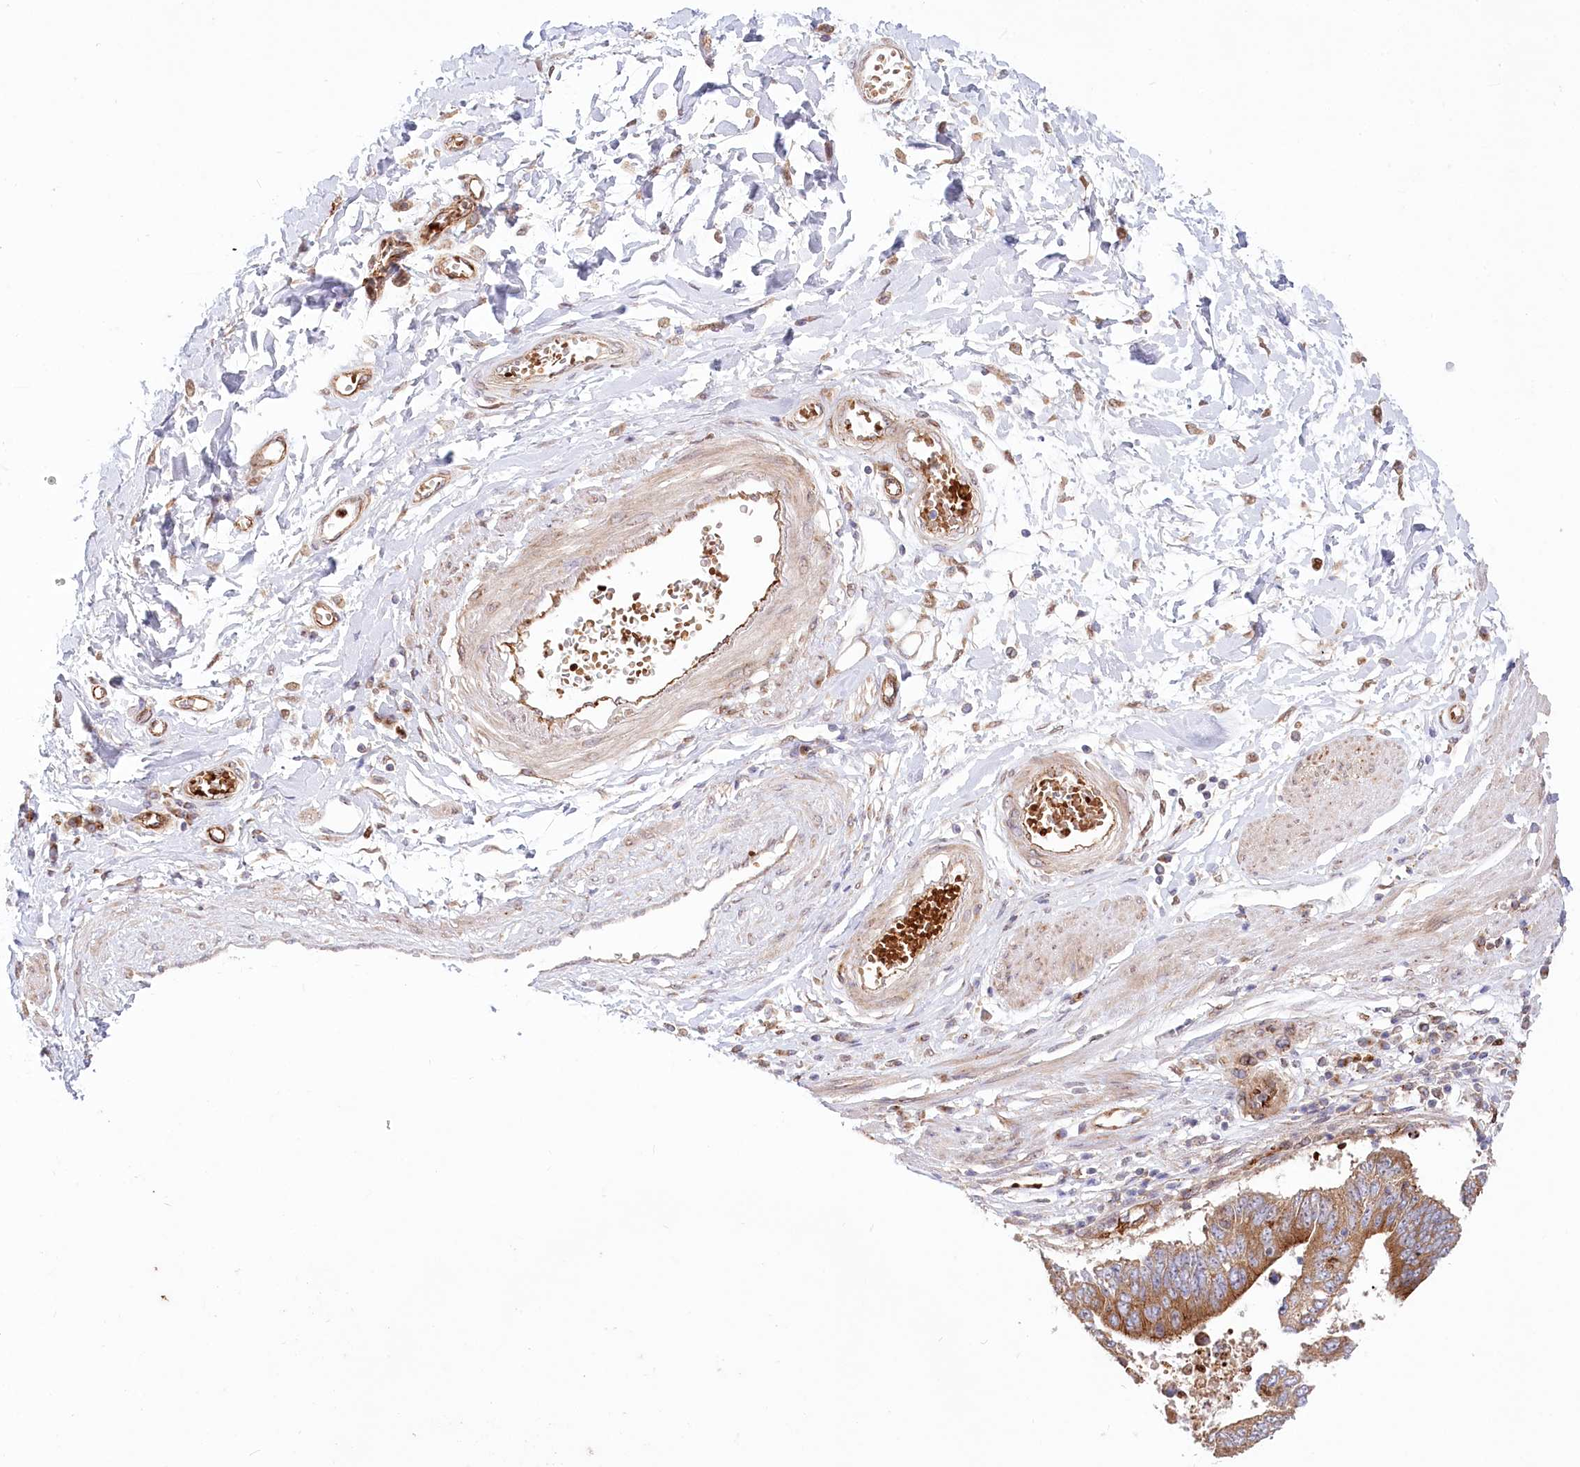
{"staining": {"intensity": "moderate", "quantity": ">75%", "location": "cytoplasmic/membranous"}, "tissue": "stomach cancer", "cell_type": "Tumor cells", "image_type": "cancer", "snomed": [{"axis": "morphology", "description": "Adenocarcinoma, NOS"}, {"axis": "topography", "description": "Stomach"}], "caption": "The image exhibits a brown stain indicating the presence of a protein in the cytoplasmic/membranous of tumor cells in stomach cancer.", "gene": "COMMD3", "patient": {"sex": "male", "age": 59}}